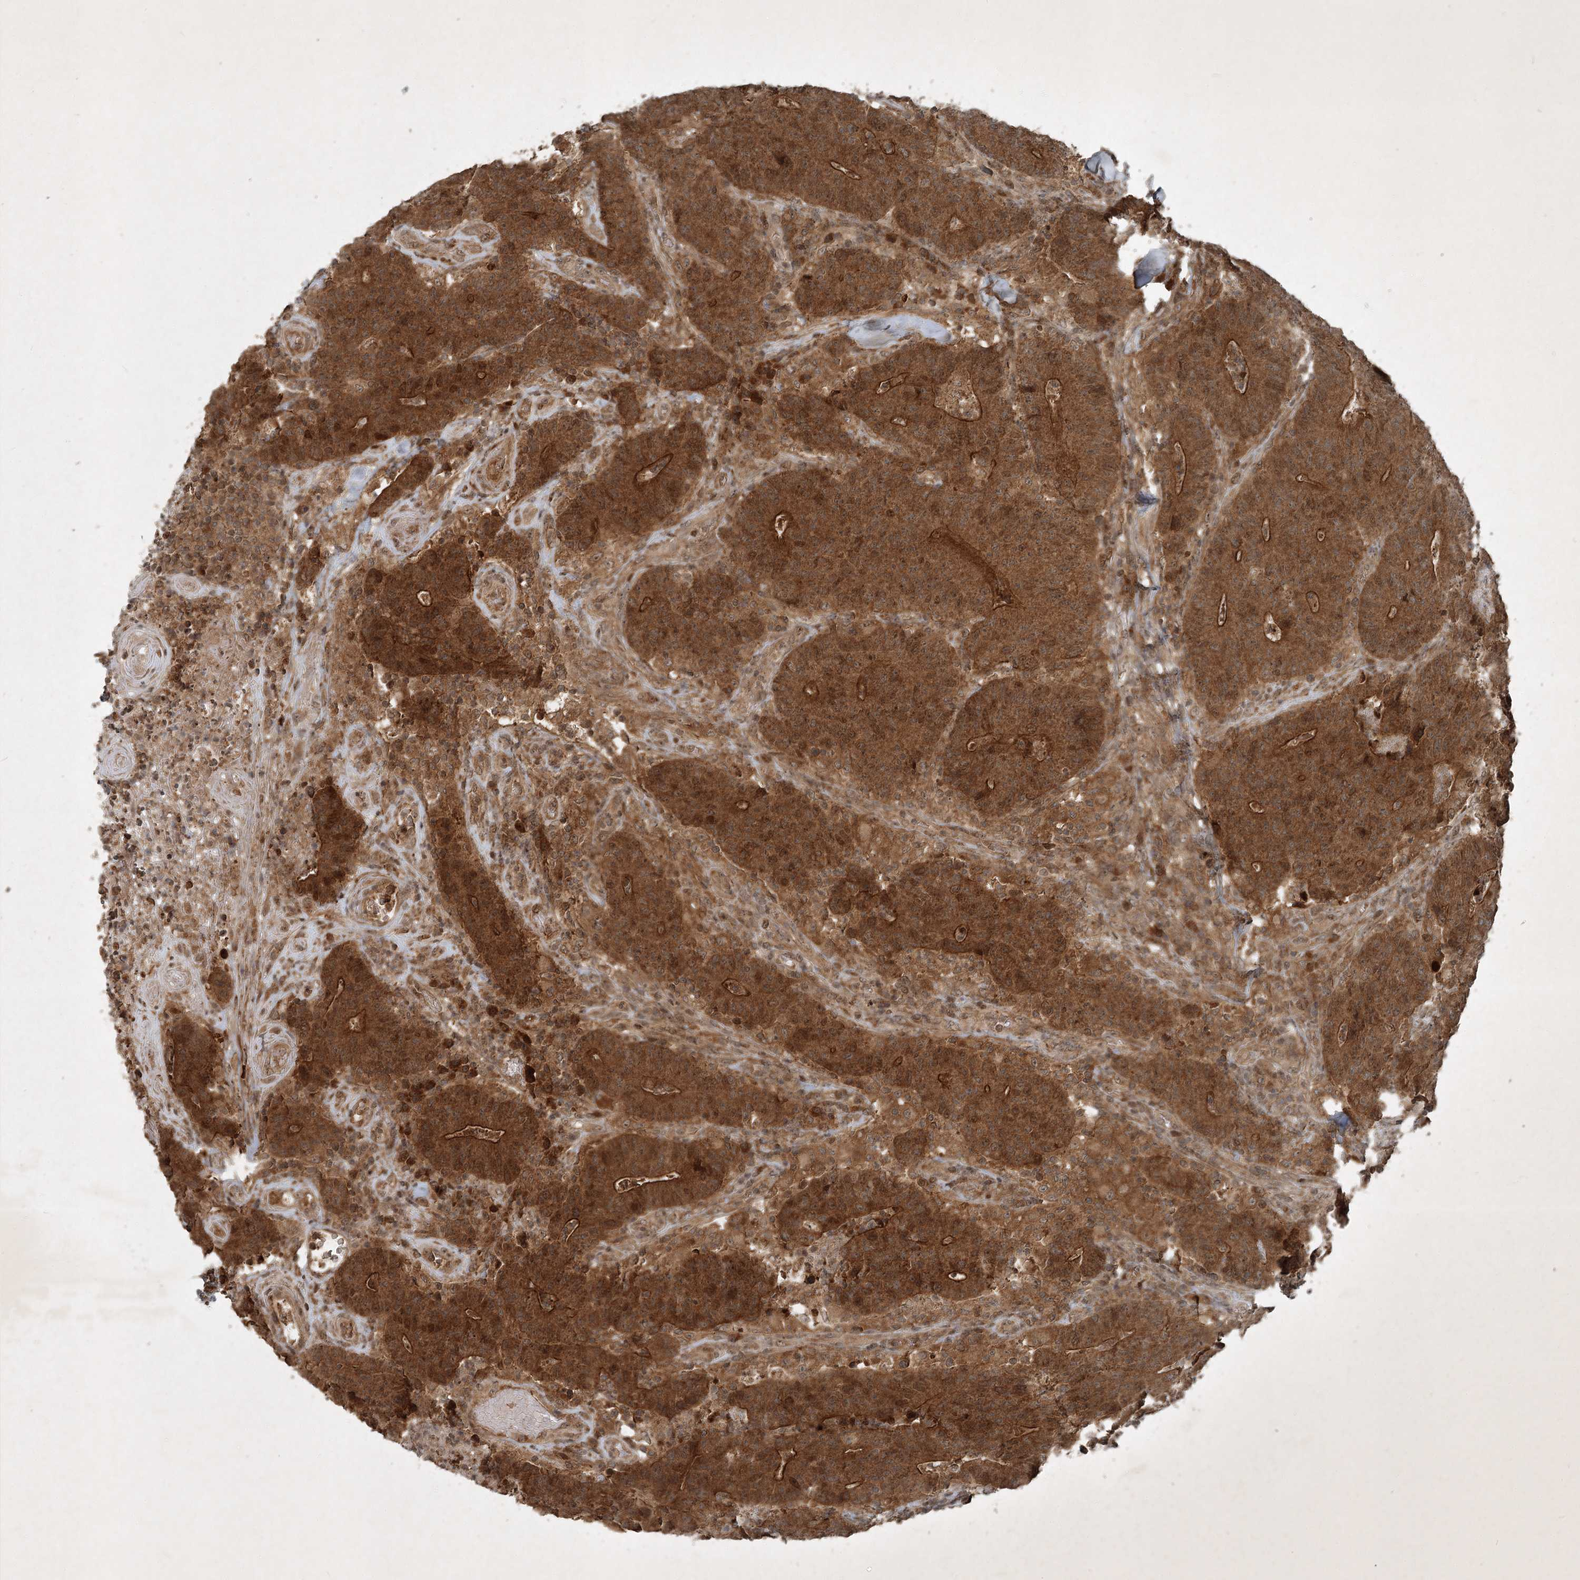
{"staining": {"intensity": "strong", "quantity": ">75%", "location": "cytoplasmic/membranous"}, "tissue": "colorectal cancer", "cell_type": "Tumor cells", "image_type": "cancer", "snomed": [{"axis": "morphology", "description": "Normal tissue, NOS"}, {"axis": "morphology", "description": "Adenocarcinoma, NOS"}, {"axis": "topography", "description": "Colon"}], "caption": "This image exhibits immunohistochemistry staining of human colorectal adenocarcinoma, with high strong cytoplasmic/membranous positivity in about >75% of tumor cells.", "gene": "UNC93A", "patient": {"sex": "female", "age": 75}}